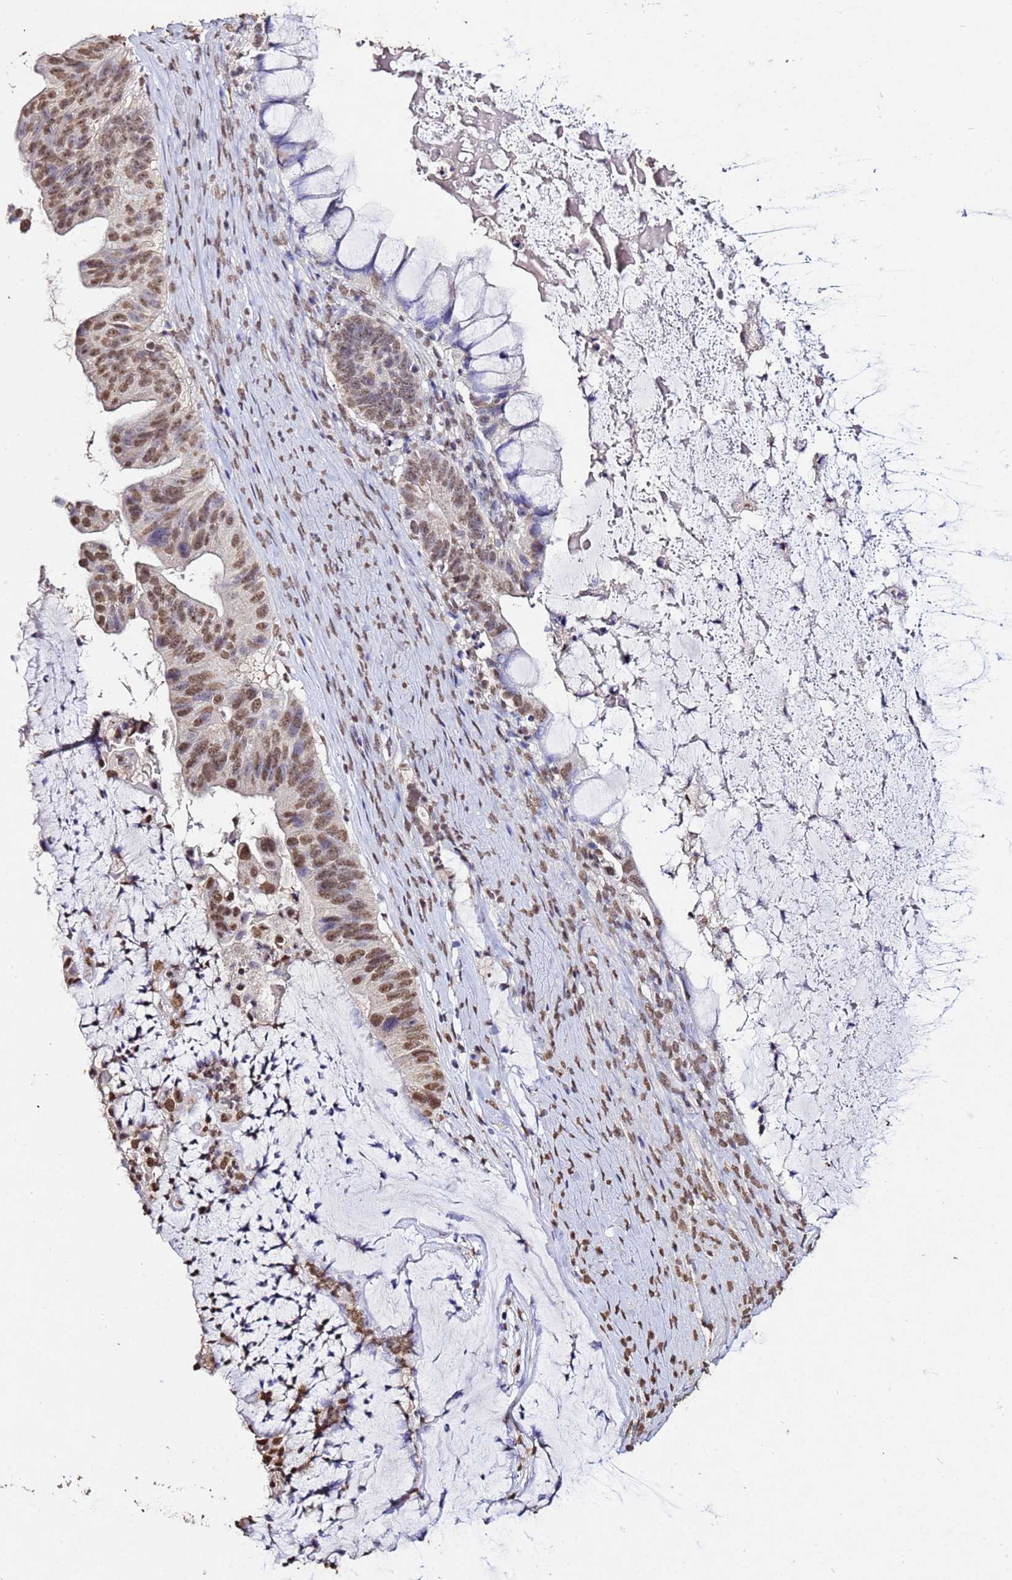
{"staining": {"intensity": "moderate", "quantity": ">75%", "location": "nuclear"}, "tissue": "ovarian cancer", "cell_type": "Tumor cells", "image_type": "cancer", "snomed": [{"axis": "morphology", "description": "Cystadenocarcinoma, mucinous, NOS"}, {"axis": "topography", "description": "Ovary"}], "caption": "Human ovarian cancer (mucinous cystadenocarcinoma) stained with a protein marker exhibits moderate staining in tumor cells.", "gene": "MYOCD", "patient": {"sex": "female", "age": 61}}